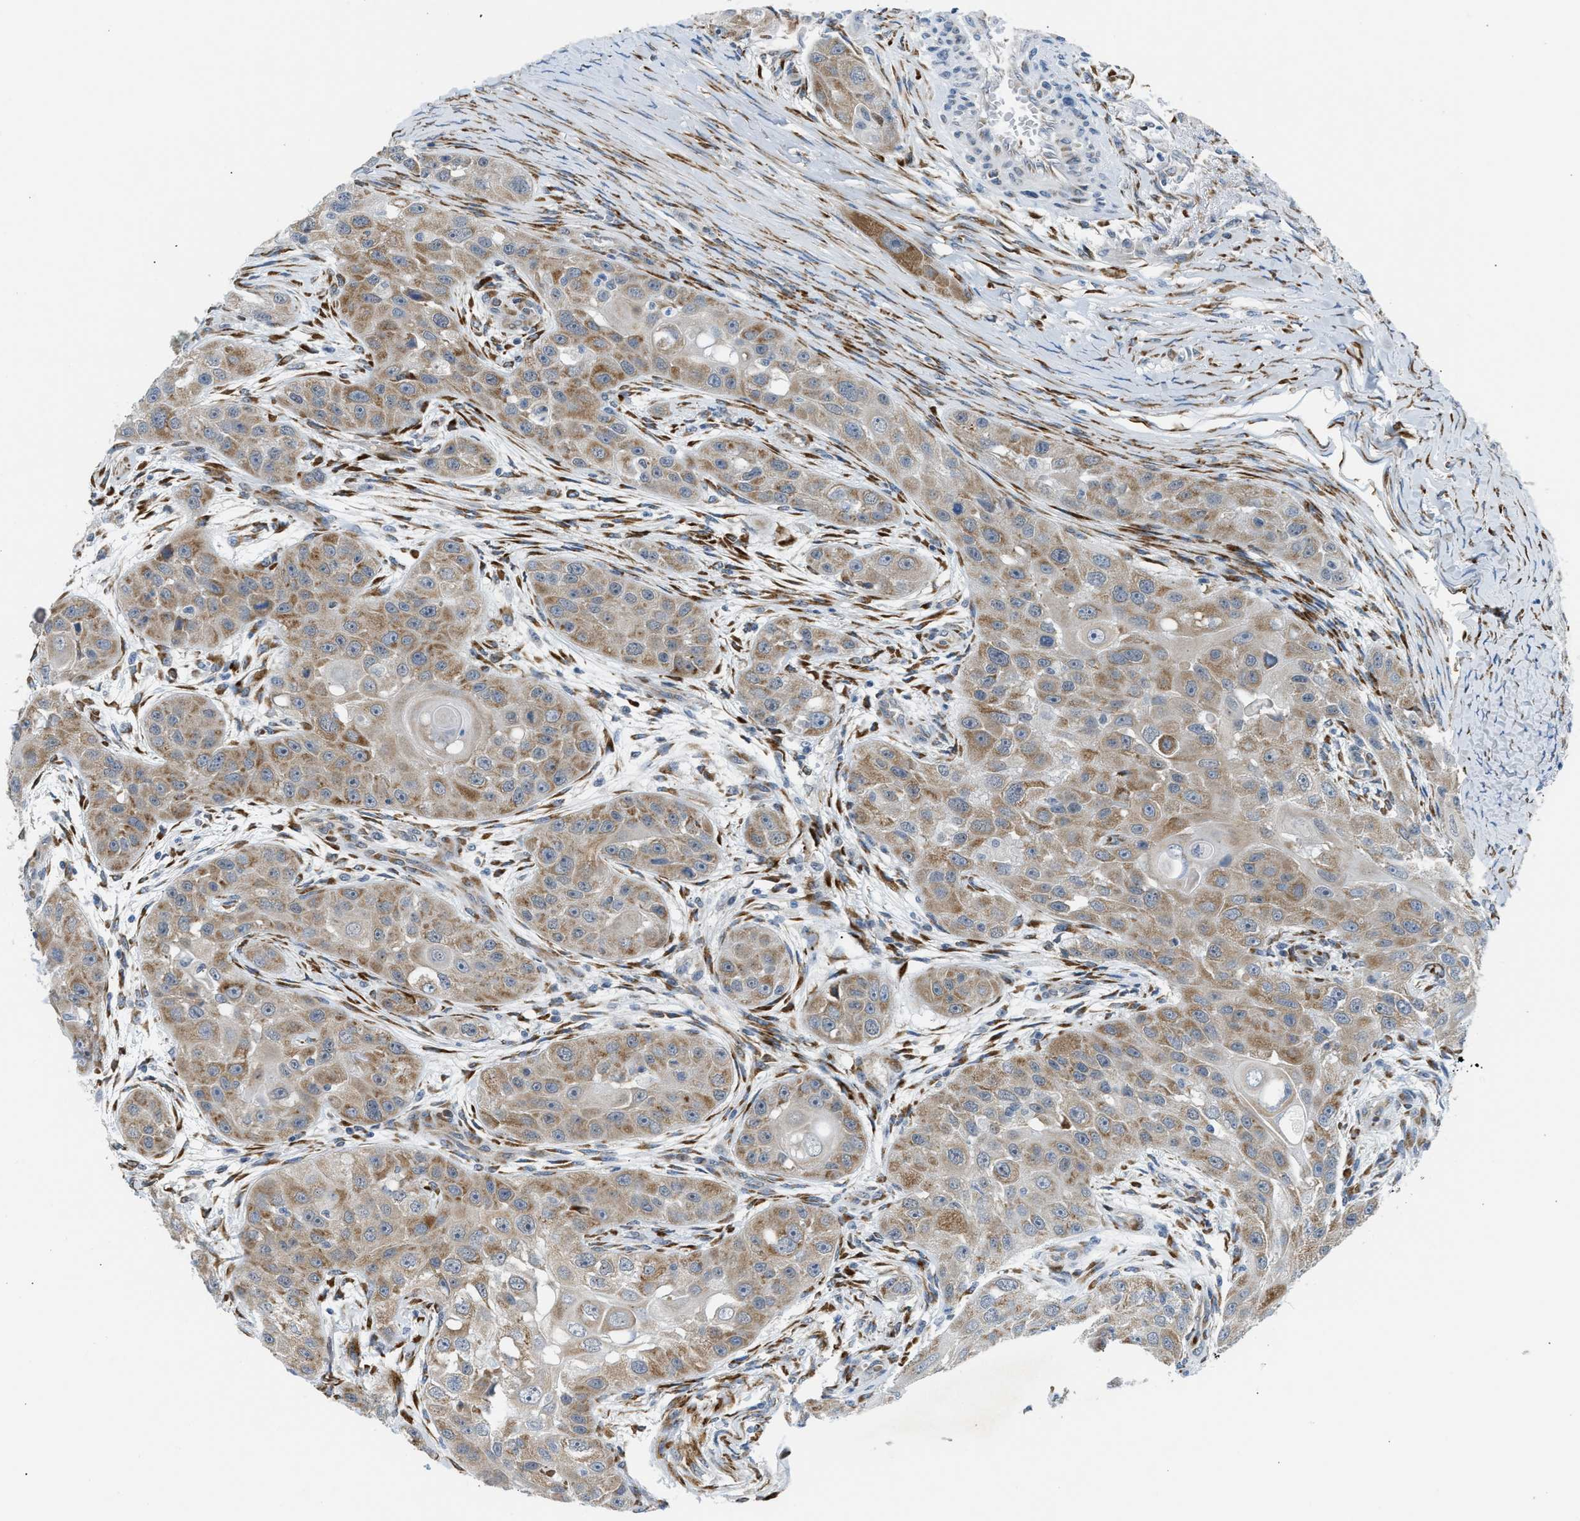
{"staining": {"intensity": "moderate", "quantity": ">75%", "location": "cytoplasmic/membranous"}, "tissue": "head and neck cancer", "cell_type": "Tumor cells", "image_type": "cancer", "snomed": [{"axis": "morphology", "description": "Normal tissue, NOS"}, {"axis": "morphology", "description": "Squamous cell carcinoma, NOS"}, {"axis": "topography", "description": "Skeletal muscle"}, {"axis": "topography", "description": "Head-Neck"}], "caption": "This histopathology image displays IHC staining of human head and neck cancer, with medium moderate cytoplasmic/membranous expression in about >75% of tumor cells.", "gene": "KCNC2", "patient": {"sex": "male", "age": 51}}